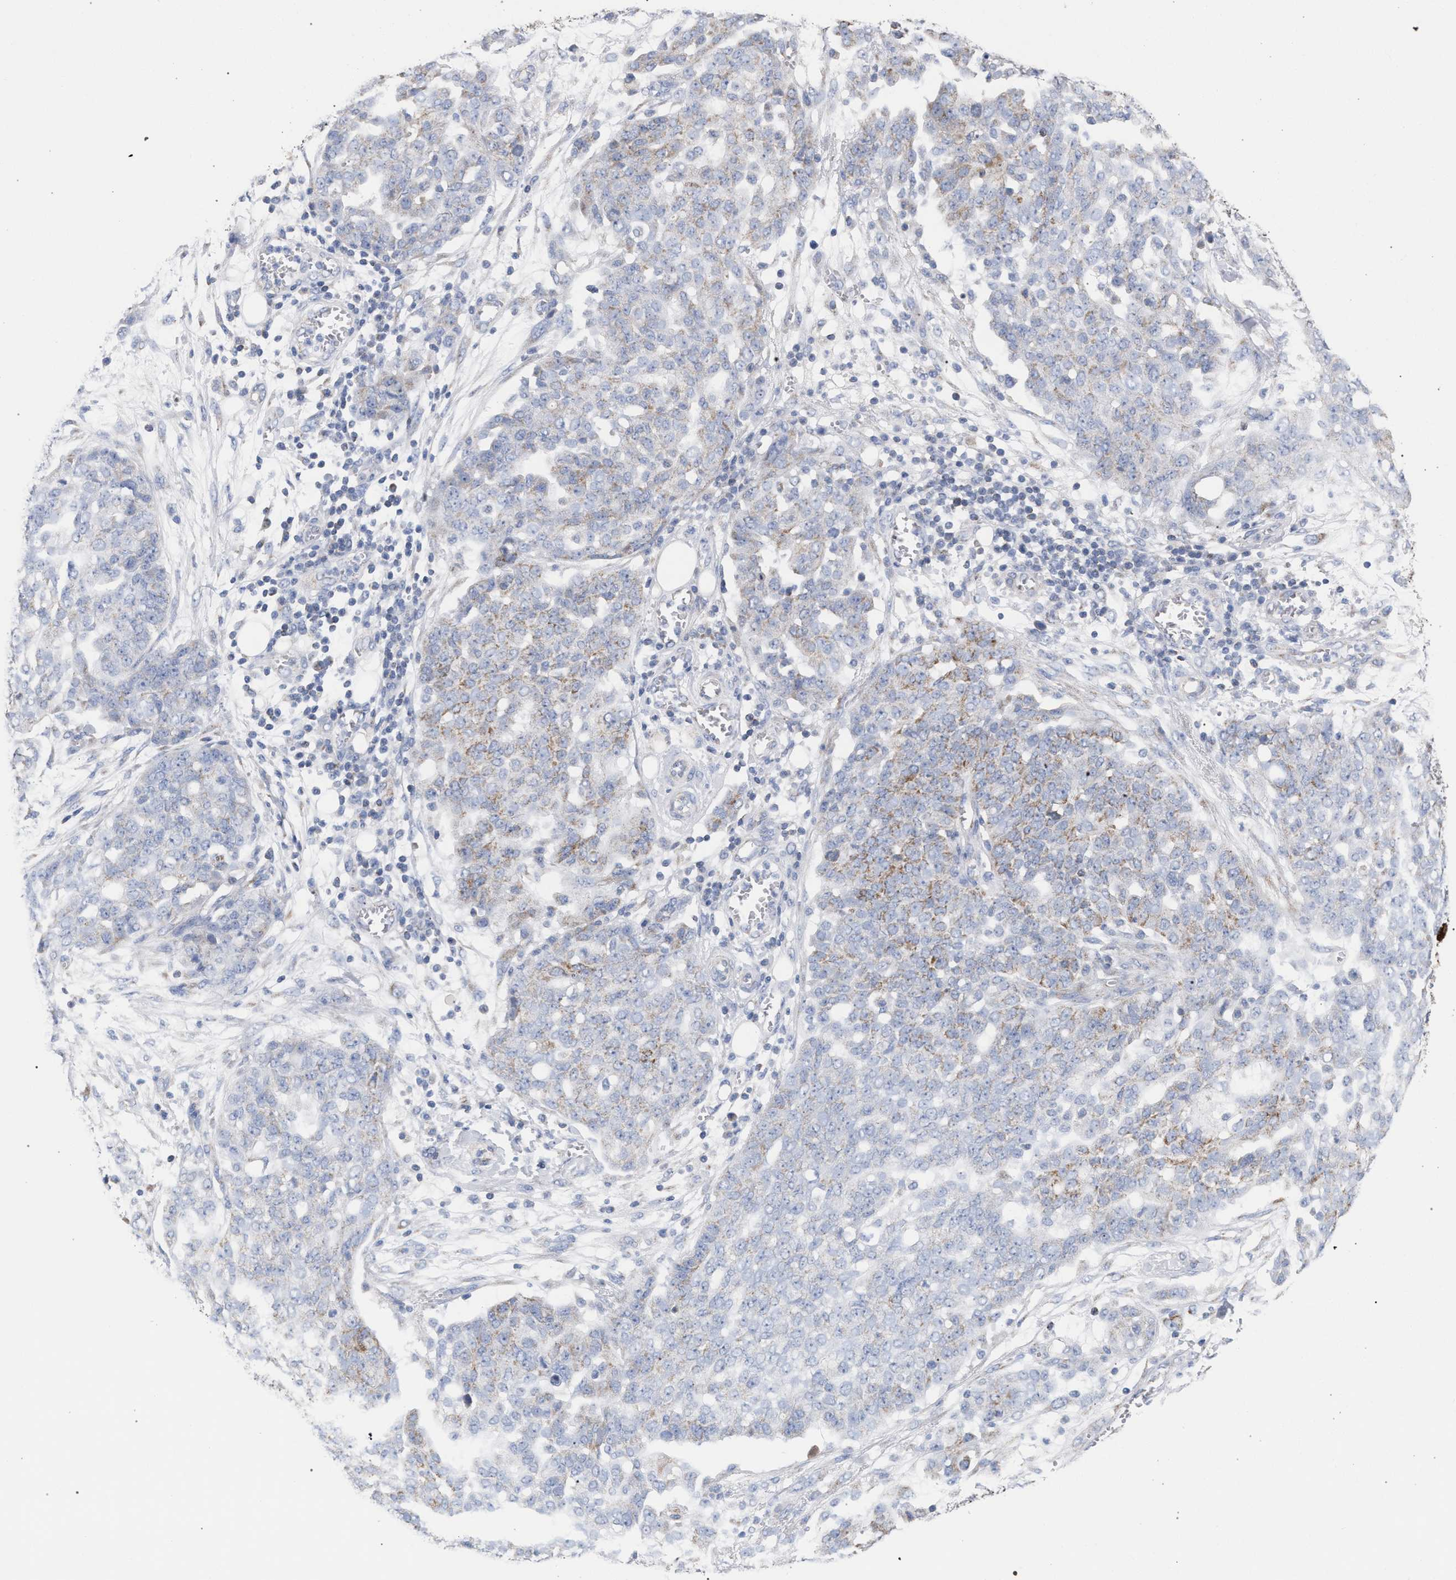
{"staining": {"intensity": "moderate", "quantity": "<25%", "location": "cytoplasmic/membranous"}, "tissue": "ovarian cancer", "cell_type": "Tumor cells", "image_type": "cancer", "snomed": [{"axis": "morphology", "description": "Cystadenocarcinoma, serous, NOS"}, {"axis": "topography", "description": "Soft tissue"}, {"axis": "topography", "description": "Ovary"}], "caption": "Ovarian serous cystadenocarcinoma stained for a protein reveals moderate cytoplasmic/membranous positivity in tumor cells. (DAB (3,3'-diaminobenzidine) = brown stain, brightfield microscopy at high magnification).", "gene": "ECI2", "patient": {"sex": "female", "age": 57}}